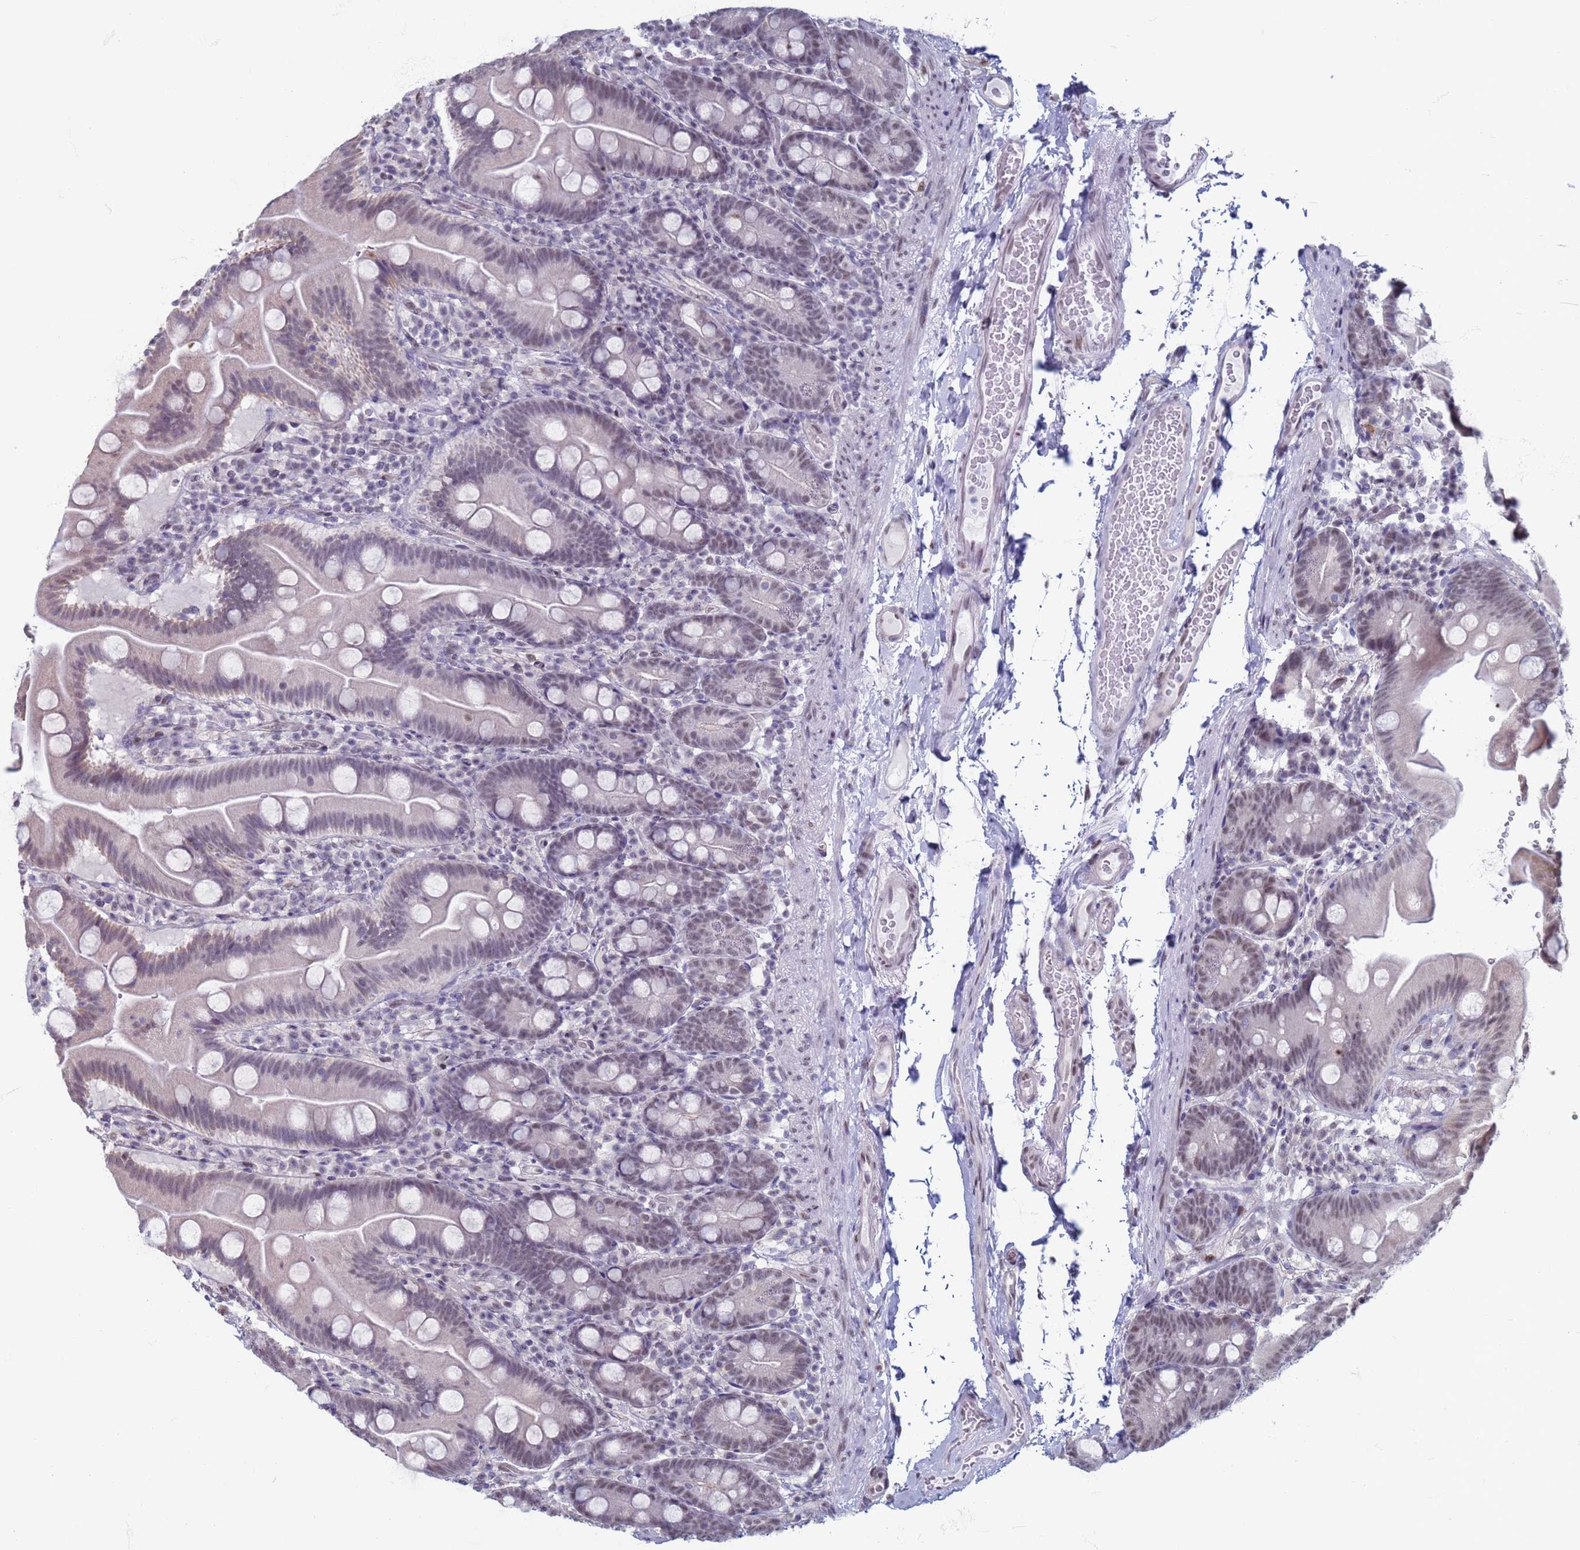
{"staining": {"intensity": "negative", "quantity": "none", "location": "none"}, "tissue": "small intestine", "cell_type": "Glandular cells", "image_type": "normal", "snomed": [{"axis": "morphology", "description": "Normal tissue, NOS"}, {"axis": "topography", "description": "Small intestine"}], "caption": "Glandular cells show no significant protein expression in benign small intestine. (DAB IHC visualized using brightfield microscopy, high magnification).", "gene": "SAE1", "patient": {"sex": "female", "age": 68}}